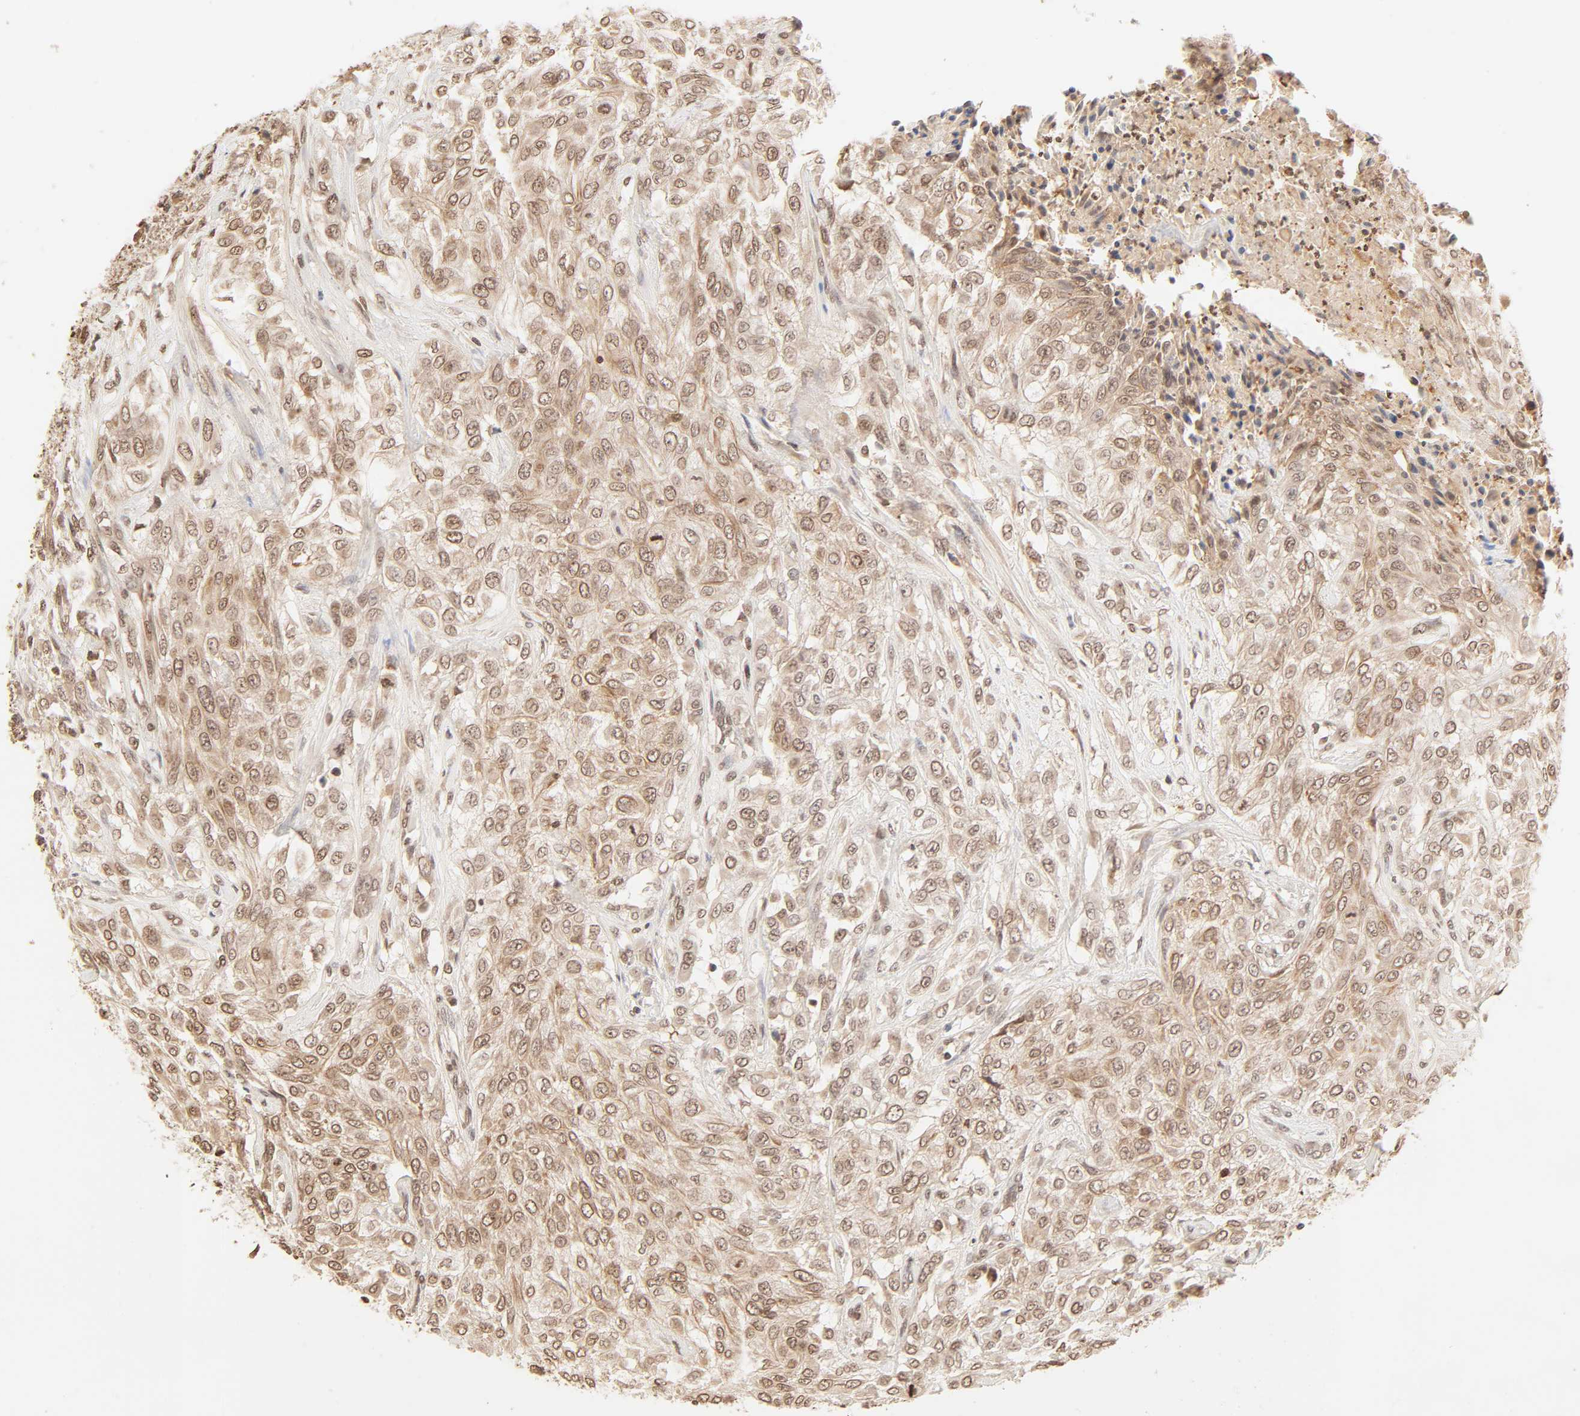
{"staining": {"intensity": "moderate", "quantity": ">75%", "location": "cytoplasmic/membranous,nuclear"}, "tissue": "urothelial cancer", "cell_type": "Tumor cells", "image_type": "cancer", "snomed": [{"axis": "morphology", "description": "Urothelial carcinoma, High grade"}, {"axis": "topography", "description": "Urinary bladder"}], "caption": "A brown stain shows moderate cytoplasmic/membranous and nuclear staining of a protein in human urothelial carcinoma (high-grade) tumor cells.", "gene": "TBL1X", "patient": {"sex": "male", "age": 57}}